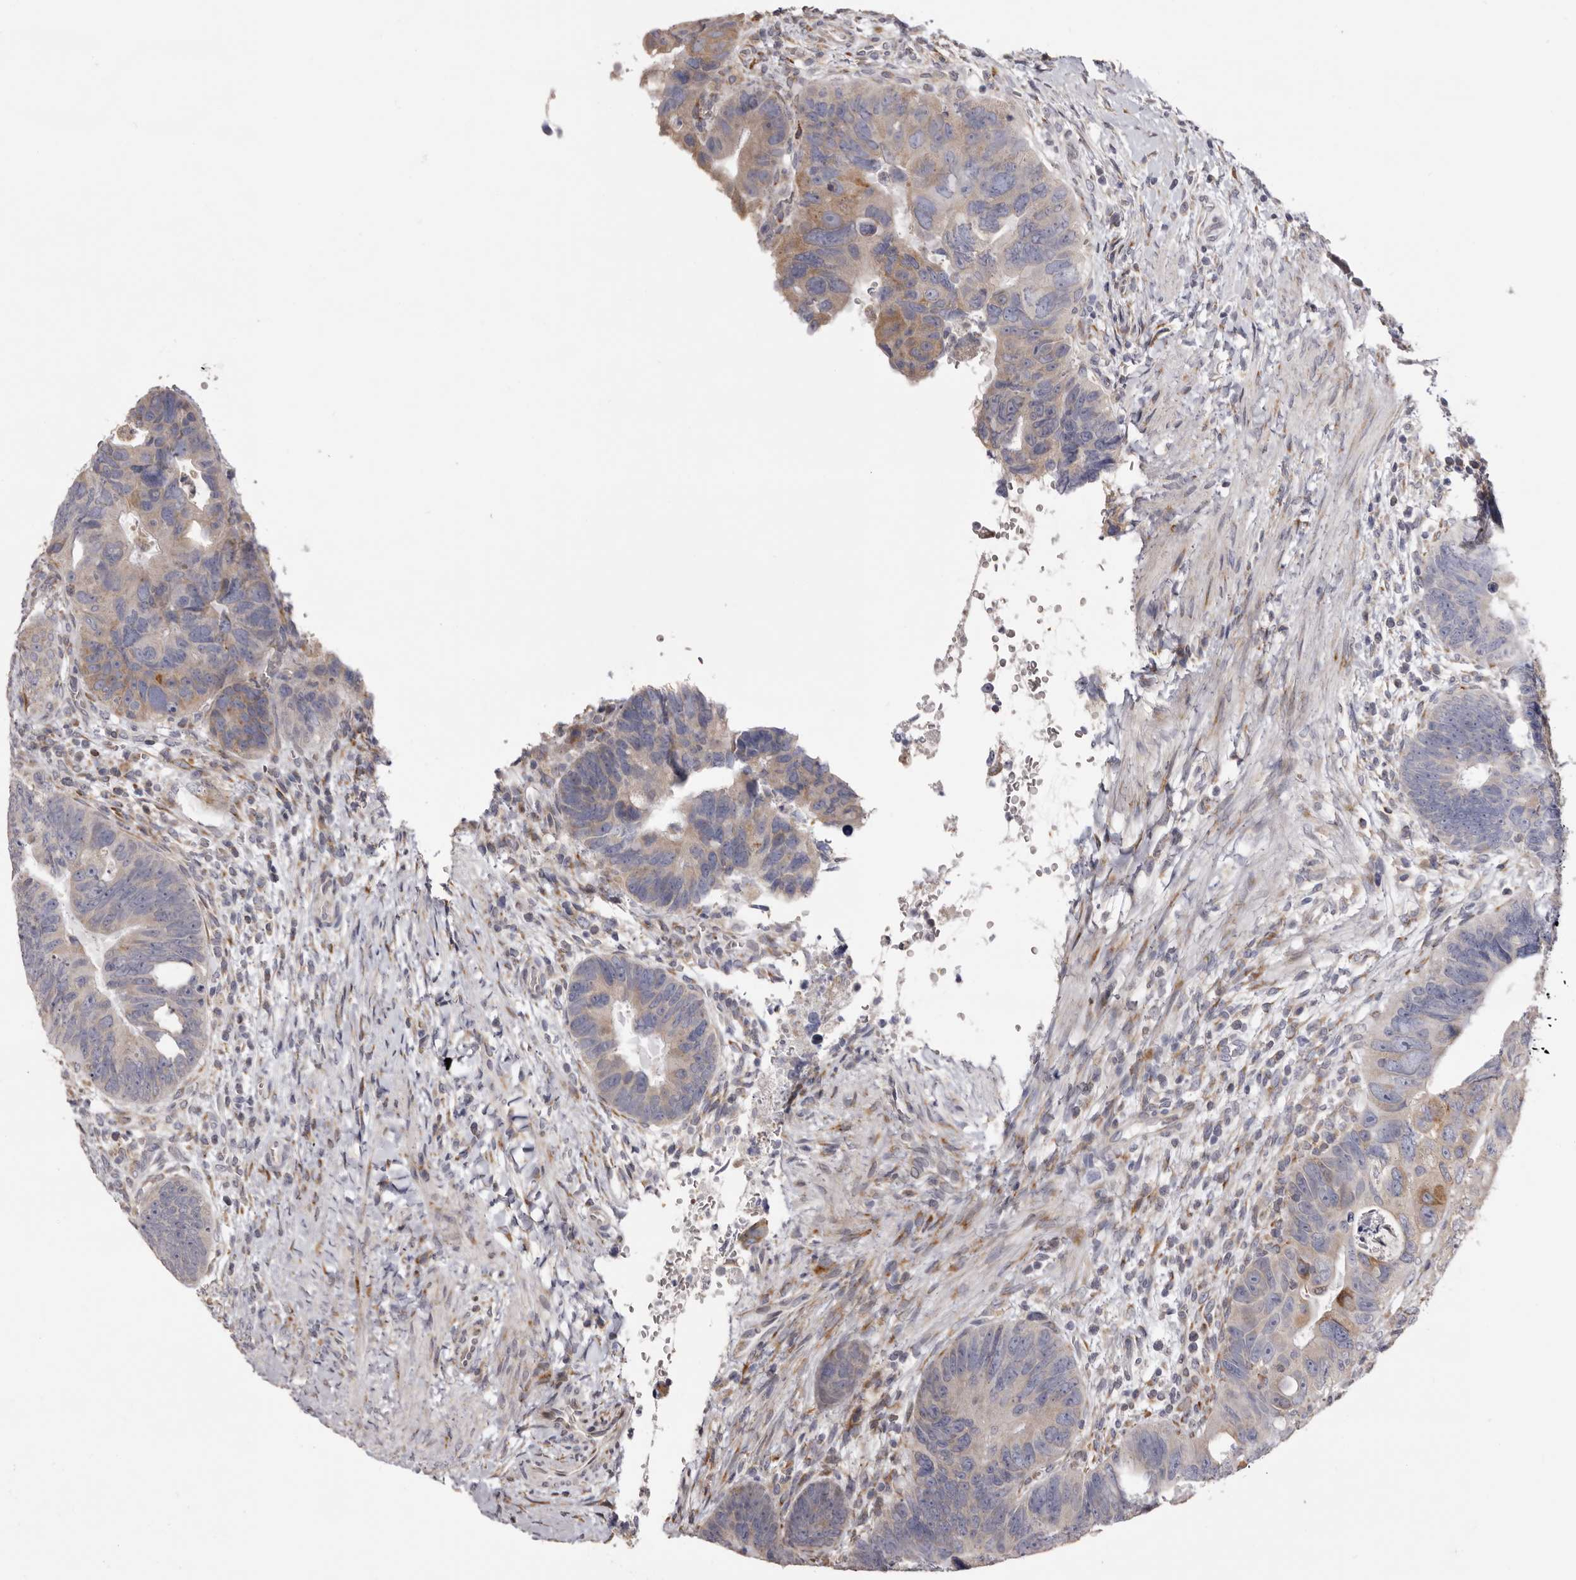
{"staining": {"intensity": "weak", "quantity": "<25%", "location": "cytoplasmic/membranous"}, "tissue": "colorectal cancer", "cell_type": "Tumor cells", "image_type": "cancer", "snomed": [{"axis": "morphology", "description": "Adenocarcinoma, NOS"}, {"axis": "topography", "description": "Rectum"}], "caption": "Tumor cells show no significant protein staining in adenocarcinoma (colorectal). Brightfield microscopy of IHC stained with DAB (3,3'-diaminobenzidine) (brown) and hematoxylin (blue), captured at high magnification.", "gene": "PIGX", "patient": {"sex": "male", "age": 59}}